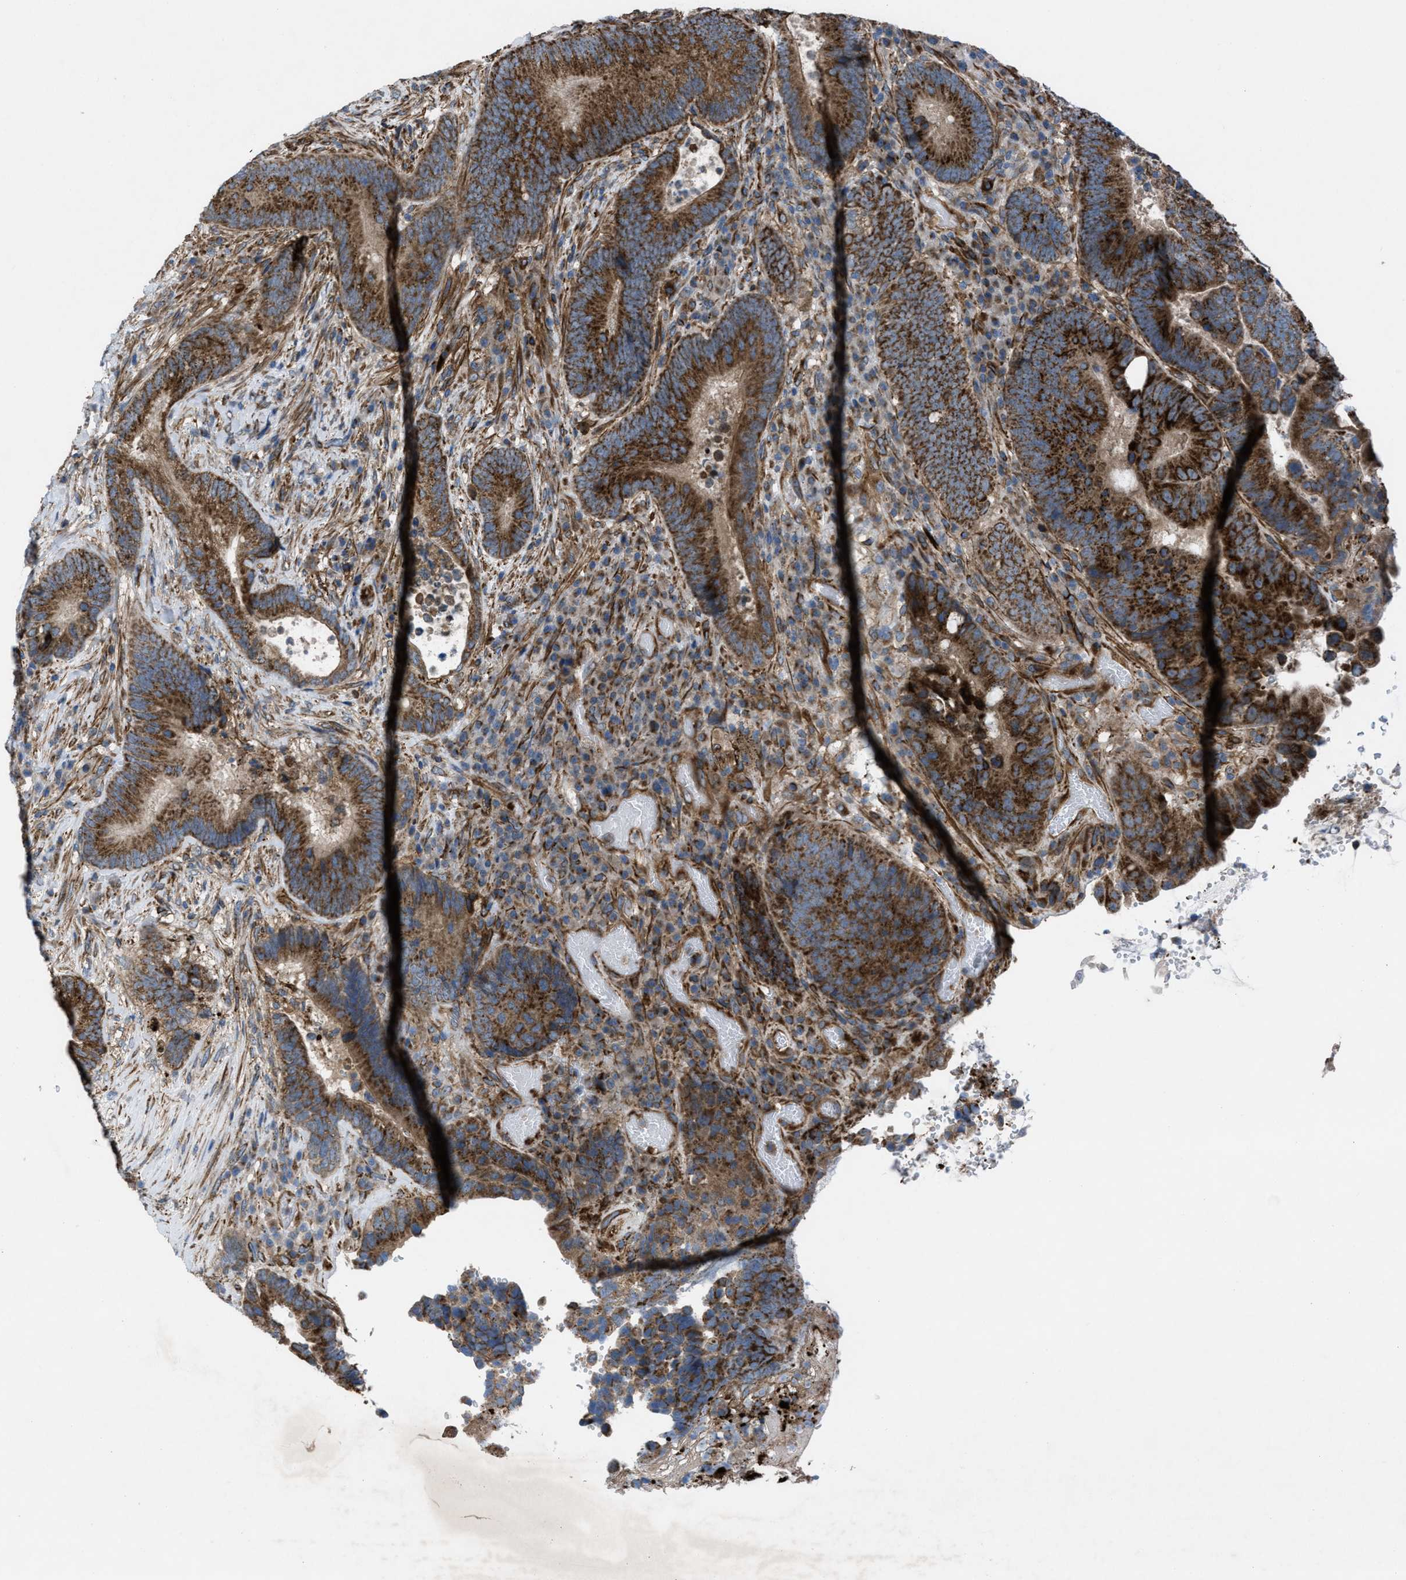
{"staining": {"intensity": "strong", "quantity": ">75%", "location": "cytoplasmic/membranous"}, "tissue": "colorectal cancer", "cell_type": "Tumor cells", "image_type": "cancer", "snomed": [{"axis": "morphology", "description": "Adenocarcinoma, NOS"}, {"axis": "topography", "description": "Rectum"}], "caption": "Immunohistochemical staining of adenocarcinoma (colorectal) demonstrates high levels of strong cytoplasmic/membranous protein positivity in approximately >75% of tumor cells. Using DAB (brown) and hematoxylin (blue) stains, captured at high magnification using brightfield microscopy.", "gene": "SLC6A9", "patient": {"sex": "female", "age": 89}}